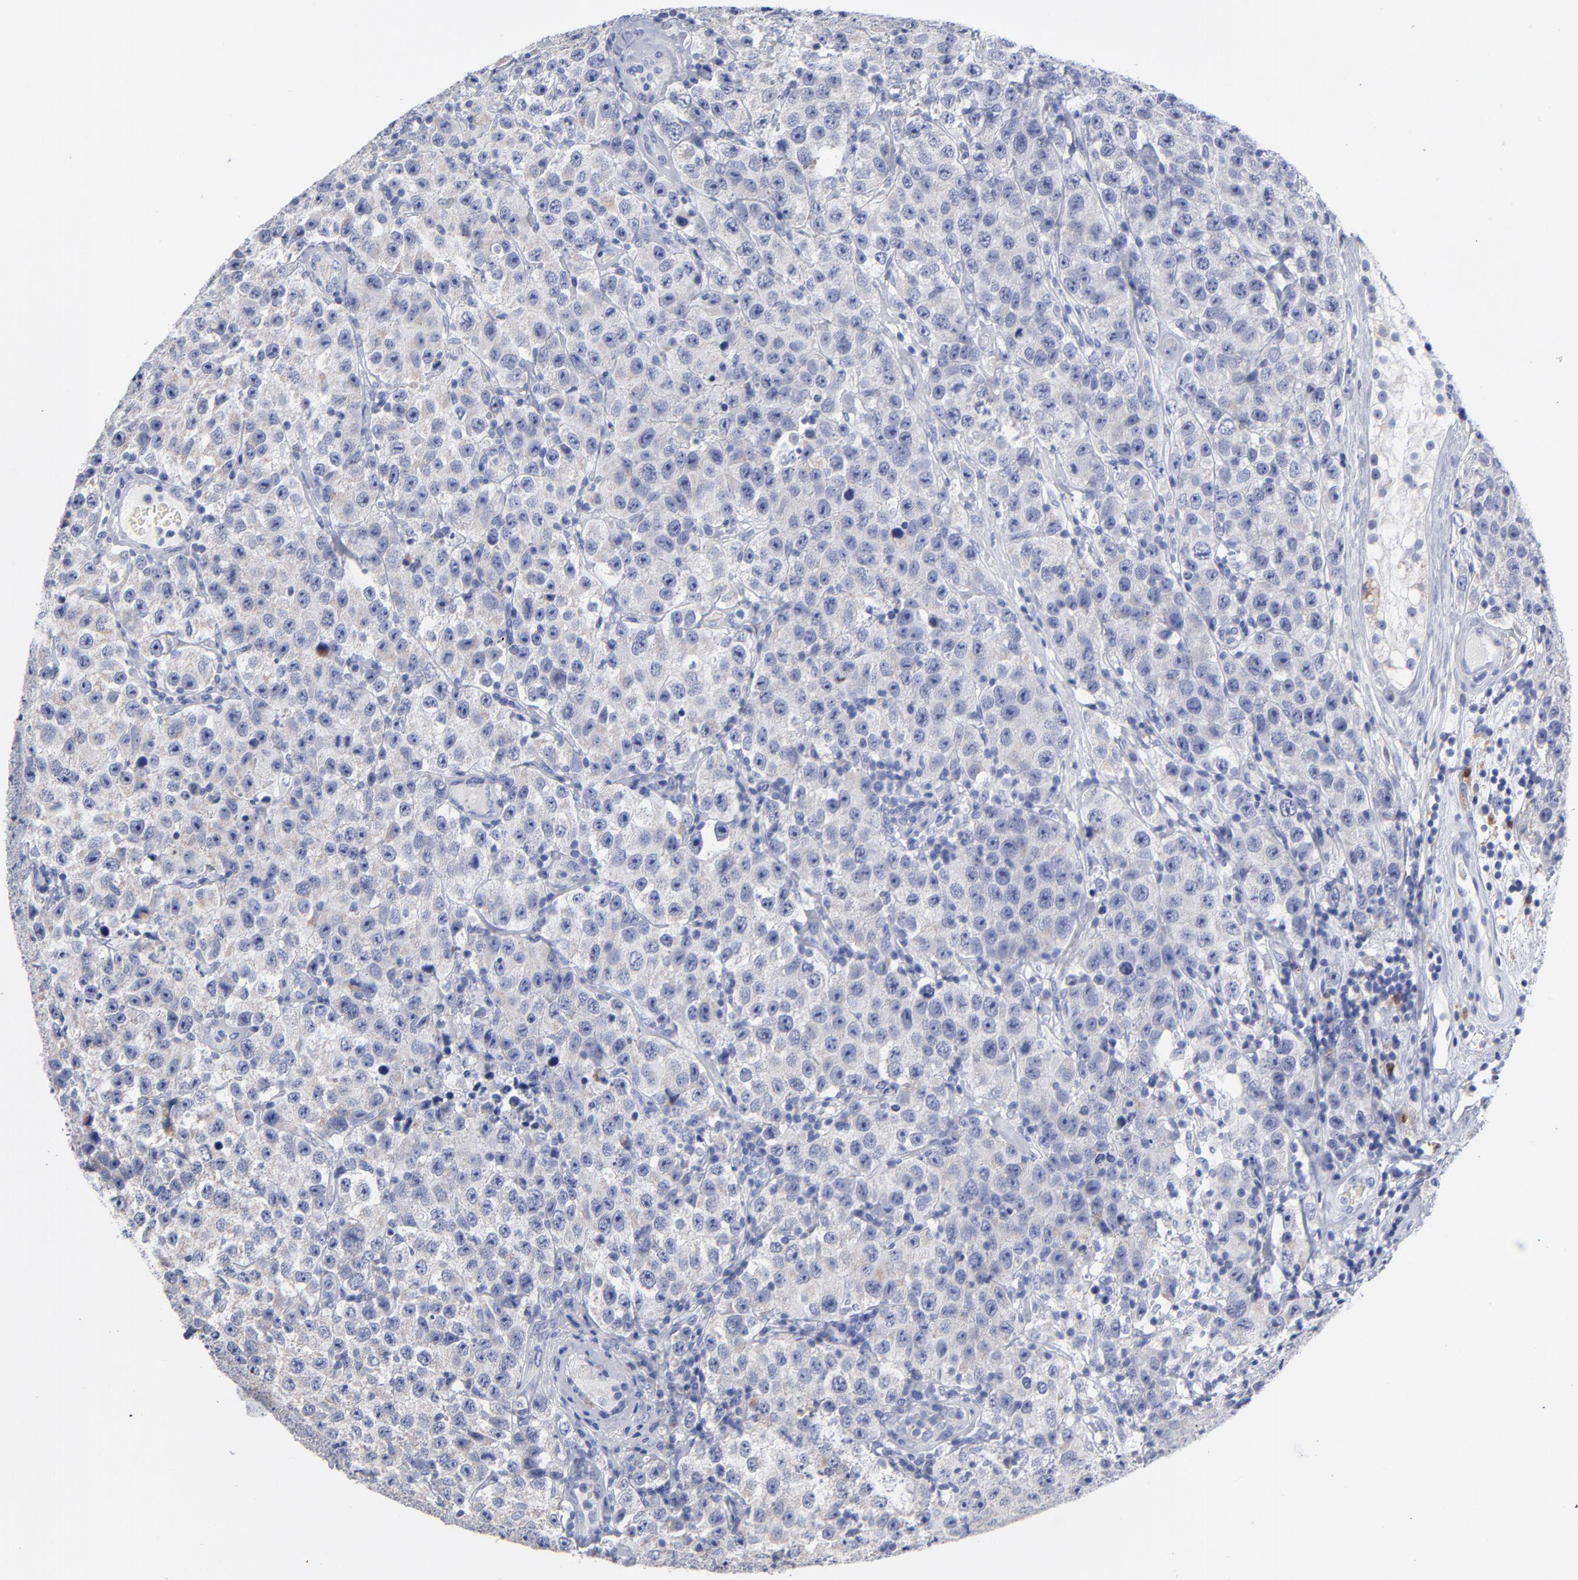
{"staining": {"intensity": "negative", "quantity": "none", "location": "none"}, "tissue": "testis cancer", "cell_type": "Tumor cells", "image_type": "cancer", "snomed": [{"axis": "morphology", "description": "Seminoma, NOS"}, {"axis": "topography", "description": "Testis"}], "caption": "Testis seminoma was stained to show a protein in brown. There is no significant expression in tumor cells.", "gene": "PTP4A1", "patient": {"sex": "male", "age": 52}}